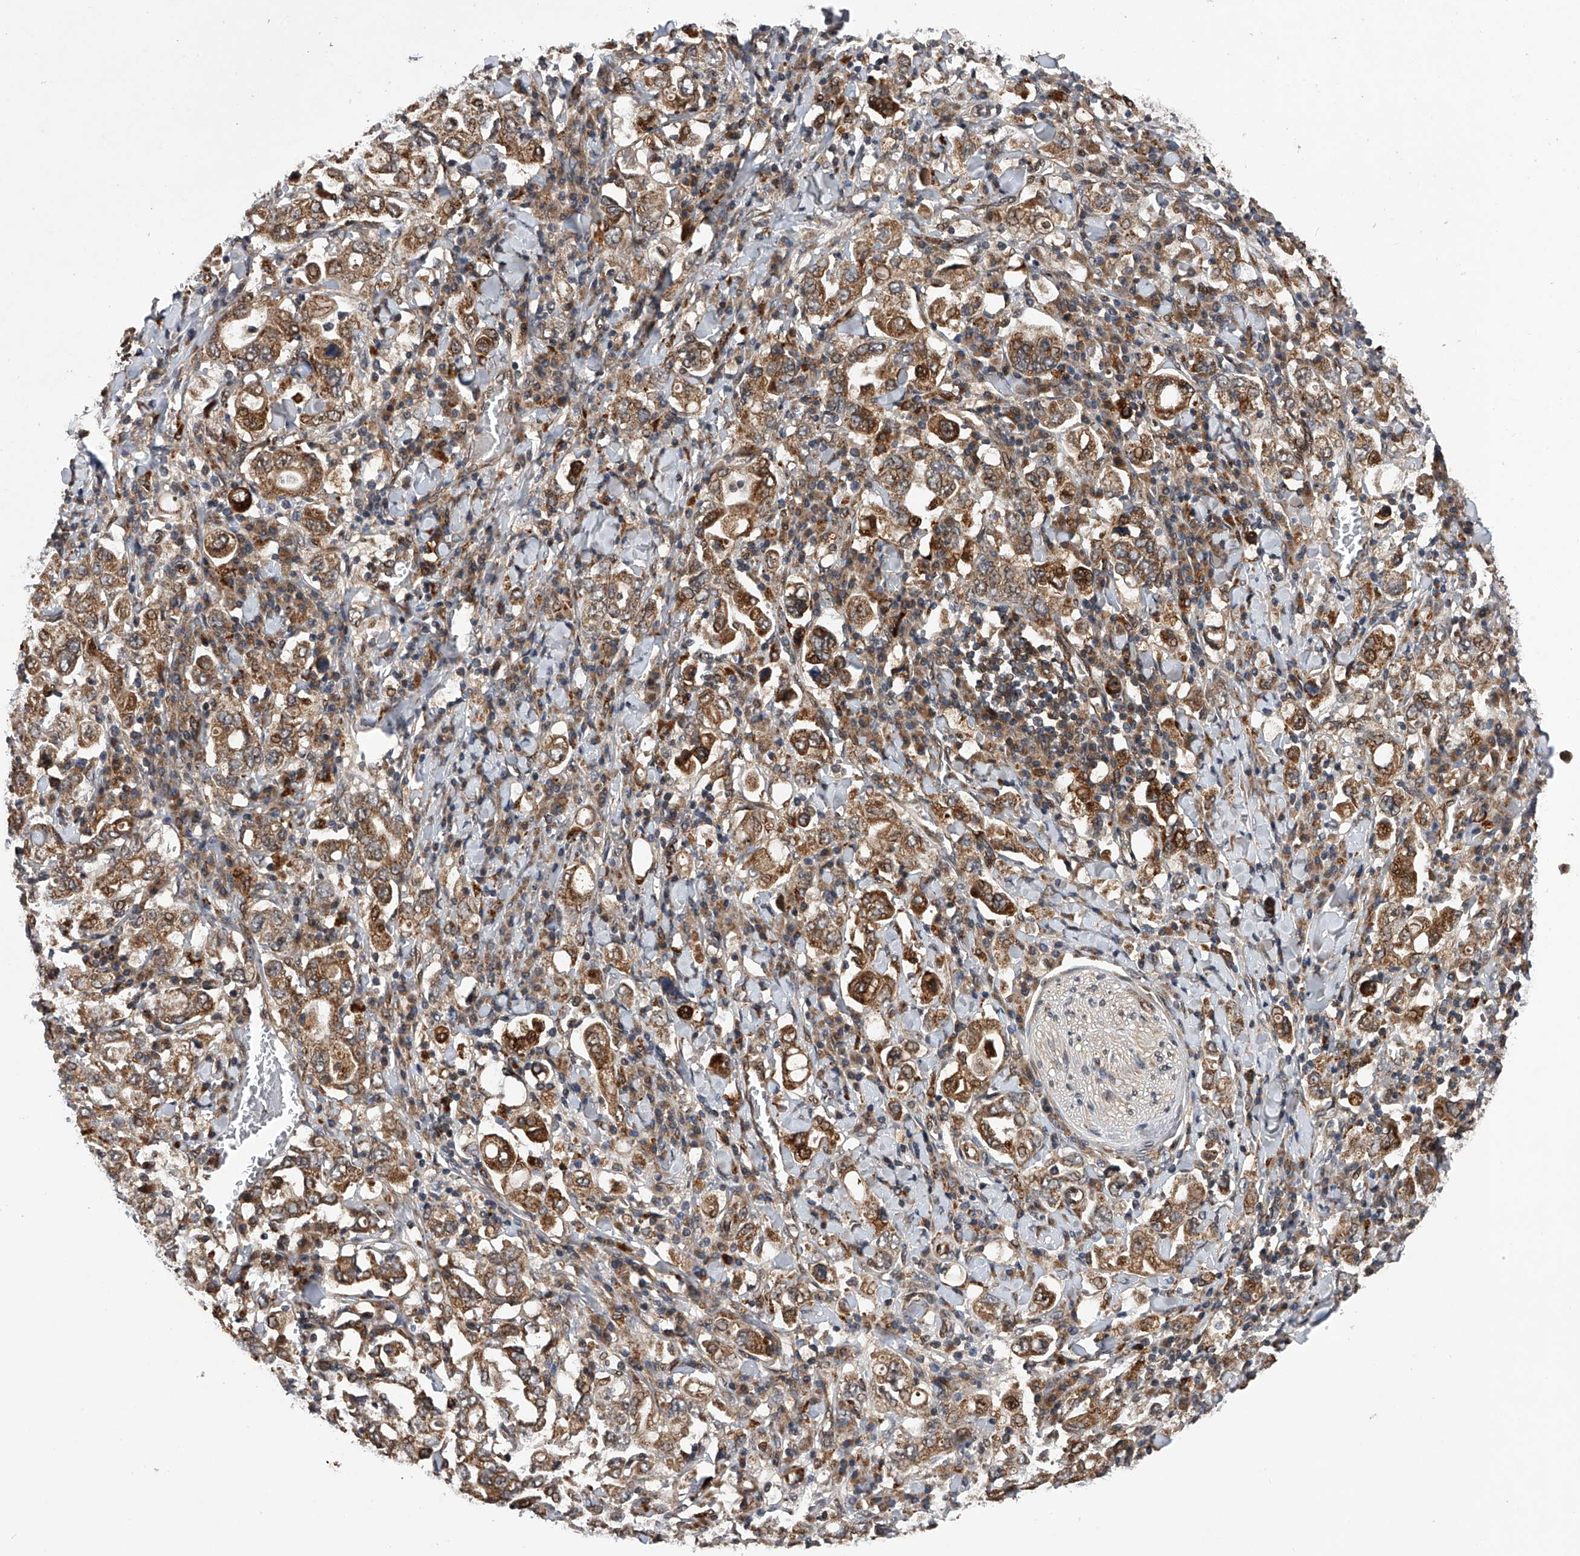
{"staining": {"intensity": "moderate", "quantity": ">75%", "location": "cytoplasmic/membranous"}, "tissue": "stomach cancer", "cell_type": "Tumor cells", "image_type": "cancer", "snomed": [{"axis": "morphology", "description": "Adenocarcinoma, NOS"}, {"axis": "topography", "description": "Stomach, upper"}], "caption": "Stomach cancer (adenocarcinoma) was stained to show a protein in brown. There is medium levels of moderate cytoplasmic/membranous staining in about >75% of tumor cells.", "gene": "MAP3K11", "patient": {"sex": "male", "age": 62}}